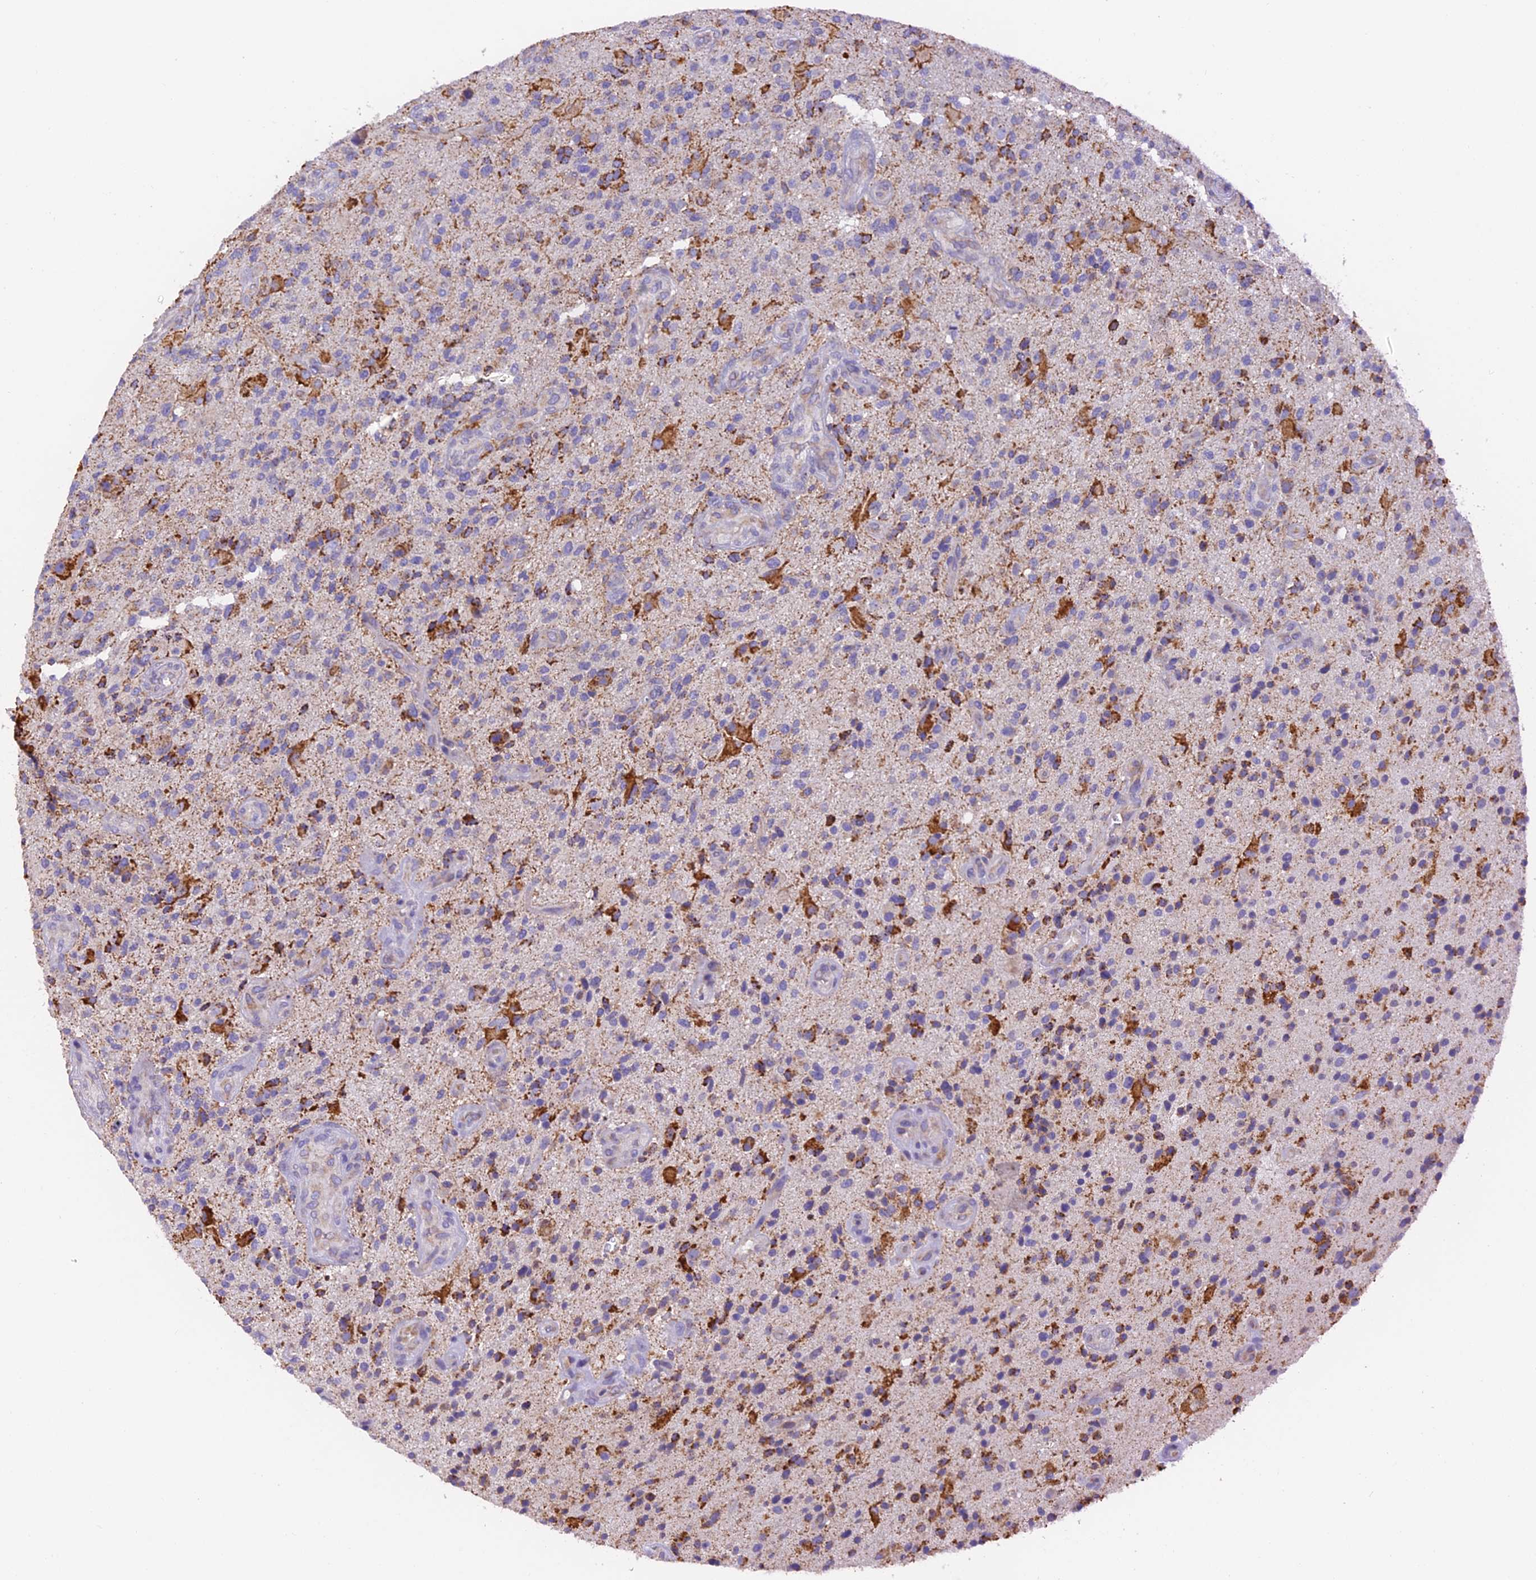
{"staining": {"intensity": "moderate", "quantity": "<25%", "location": "cytoplasmic/membranous"}, "tissue": "glioma", "cell_type": "Tumor cells", "image_type": "cancer", "snomed": [{"axis": "morphology", "description": "Glioma, malignant, High grade"}, {"axis": "topography", "description": "Brain"}], "caption": "DAB immunohistochemical staining of human malignant glioma (high-grade) shows moderate cytoplasmic/membranous protein expression in approximately <25% of tumor cells.", "gene": "VKORC1", "patient": {"sex": "male", "age": 47}}